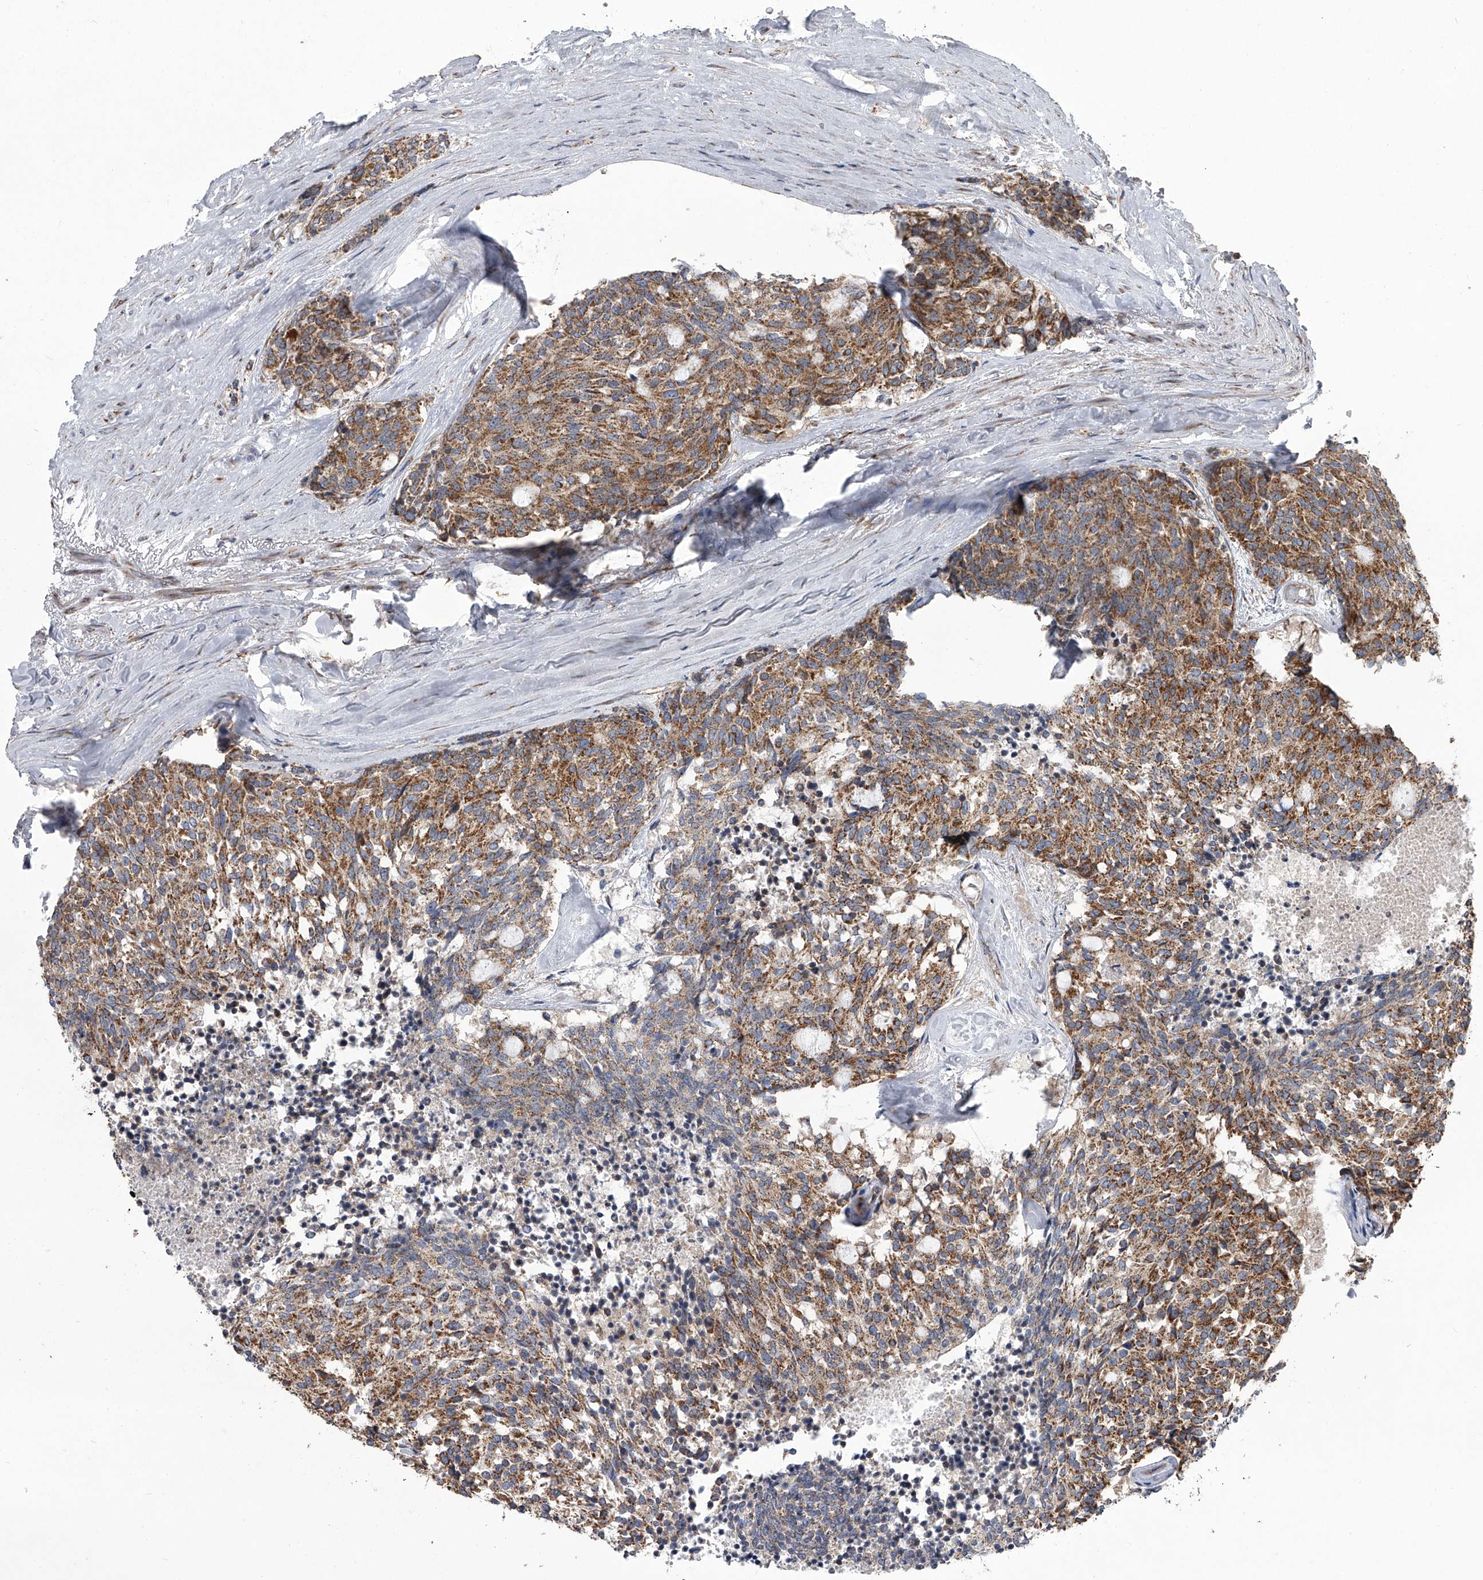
{"staining": {"intensity": "moderate", "quantity": ">75%", "location": "cytoplasmic/membranous"}, "tissue": "carcinoid", "cell_type": "Tumor cells", "image_type": "cancer", "snomed": [{"axis": "morphology", "description": "Carcinoid, malignant, NOS"}, {"axis": "topography", "description": "Pancreas"}], "caption": "Tumor cells reveal moderate cytoplasmic/membranous positivity in about >75% of cells in carcinoid.", "gene": "ZC3H15", "patient": {"sex": "female", "age": 54}}